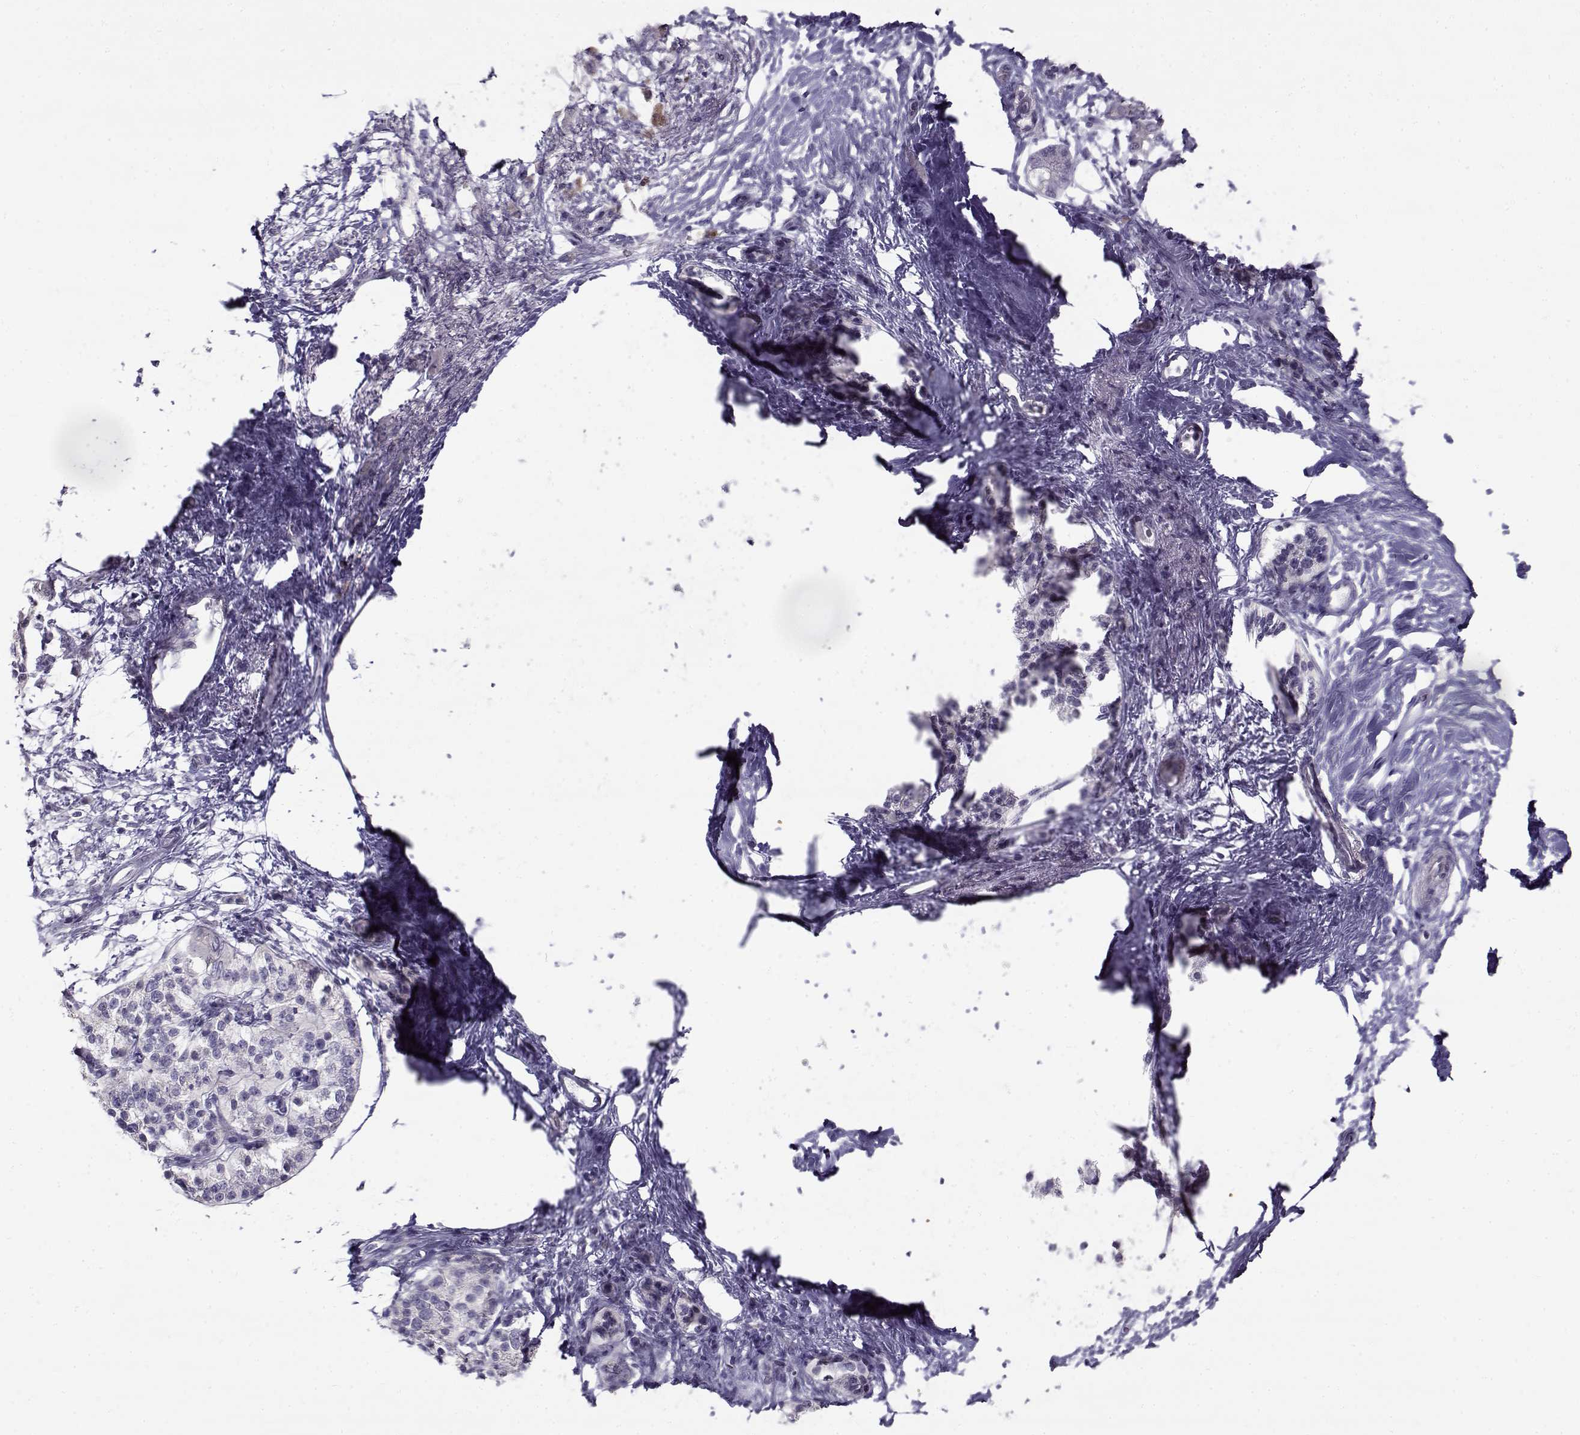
{"staining": {"intensity": "negative", "quantity": "none", "location": "none"}, "tissue": "pancreatic cancer", "cell_type": "Tumor cells", "image_type": "cancer", "snomed": [{"axis": "morphology", "description": "Adenocarcinoma, NOS"}, {"axis": "topography", "description": "Pancreas"}], "caption": "There is no significant positivity in tumor cells of pancreatic adenocarcinoma.", "gene": "TEX55", "patient": {"sex": "female", "age": 72}}